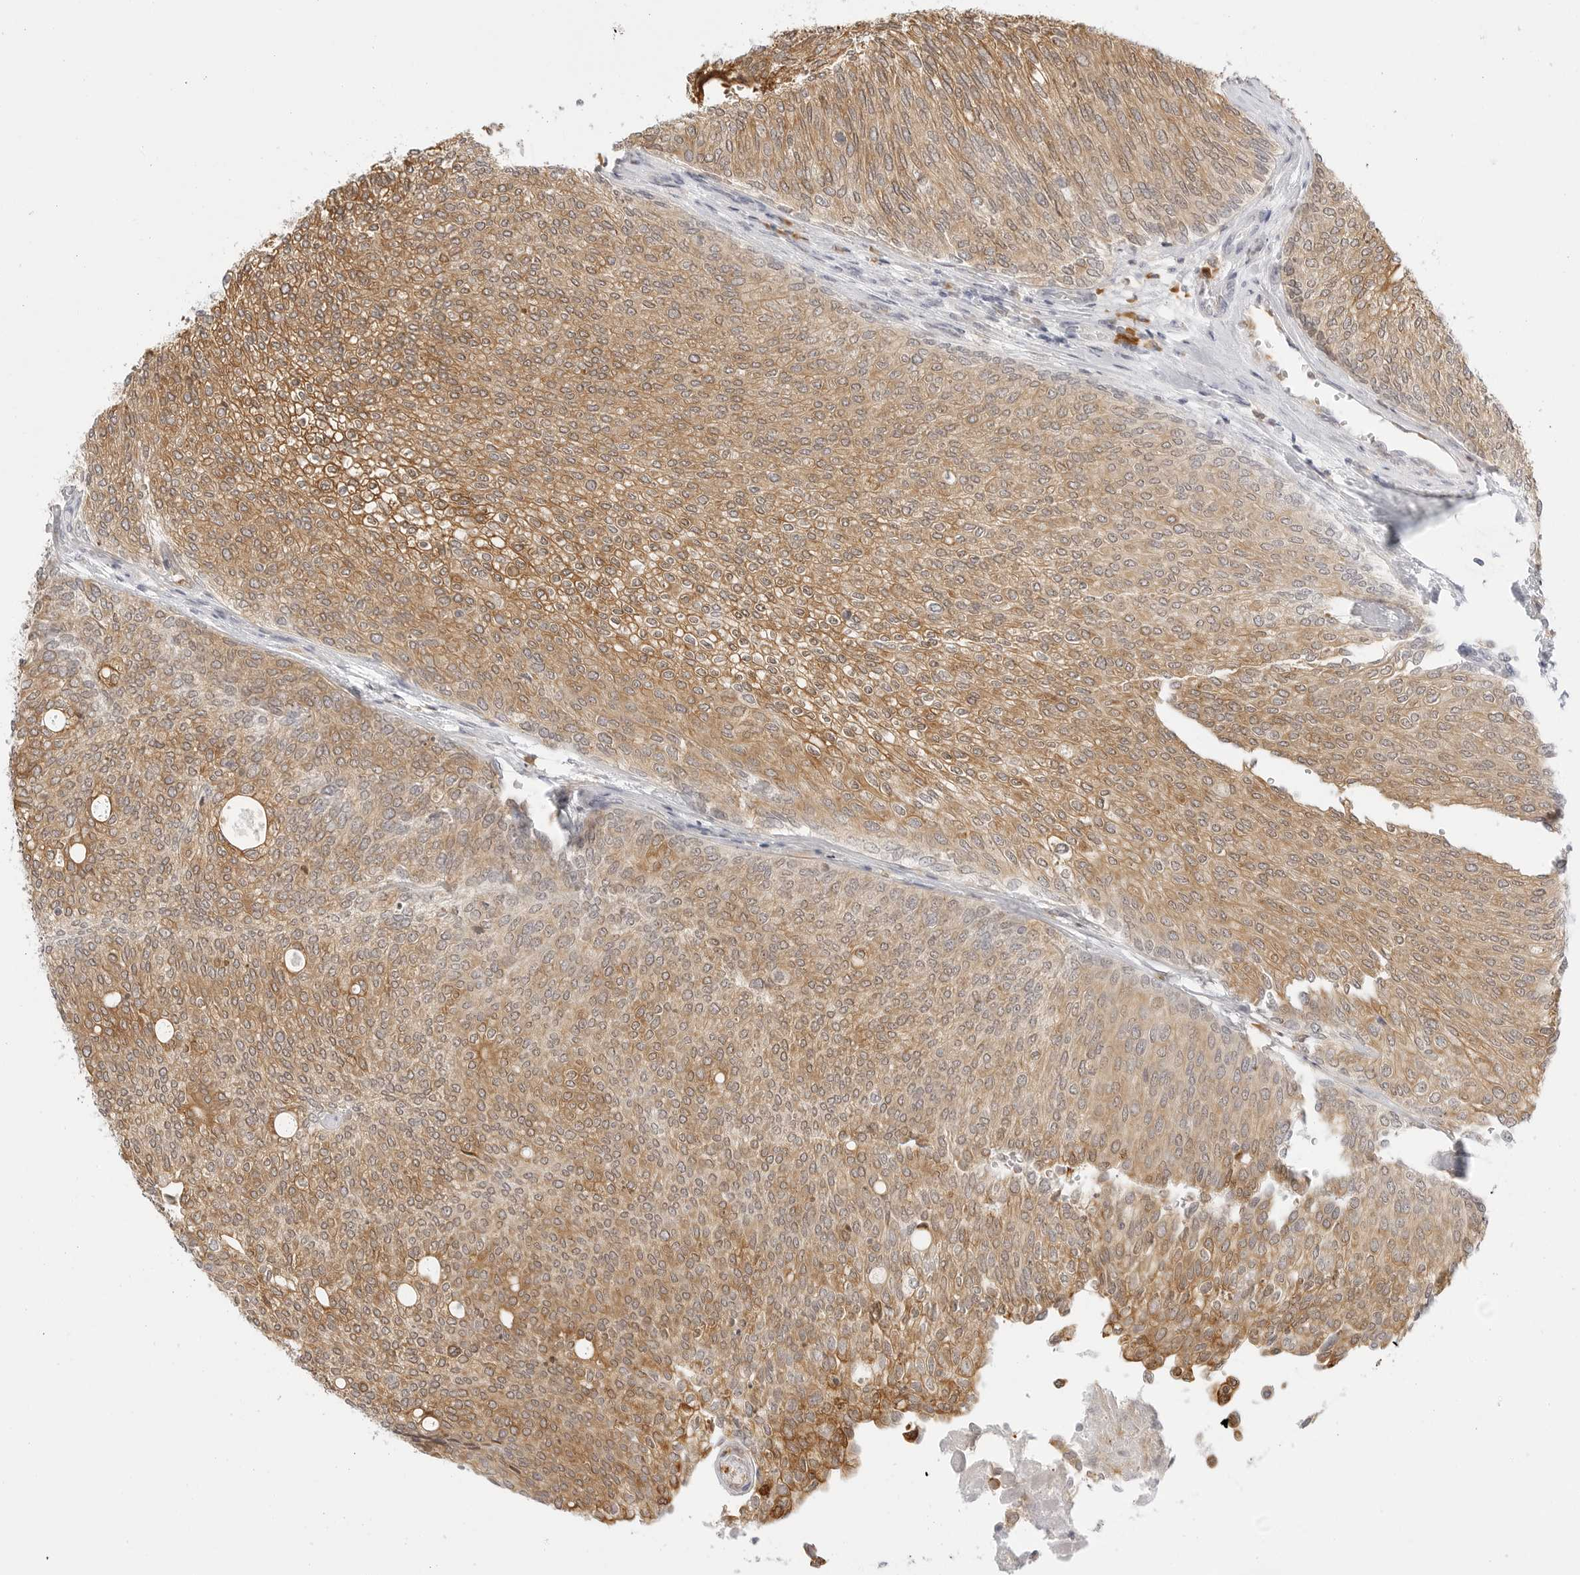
{"staining": {"intensity": "moderate", "quantity": ">75%", "location": "cytoplasmic/membranous"}, "tissue": "urothelial cancer", "cell_type": "Tumor cells", "image_type": "cancer", "snomed": [{"axis": "morphology", "description": "Urothelial carcinoma, Low grade"}, {"axis": "topography", "description": "Urinary bladder"}], "caption": "IHC micrograph of neoplastic tissue: urothelial carcinoma (low-grade) stained using immunohistochemistry (IHC) displays medium levels of moderate protein expression localized specifically in the cytoplasmic/membranous of tumor cells, appearing as a cytoplasmic/membranous brown color.", "gene": "THEM4", "patient": {"sex": "female", "age": 79}}